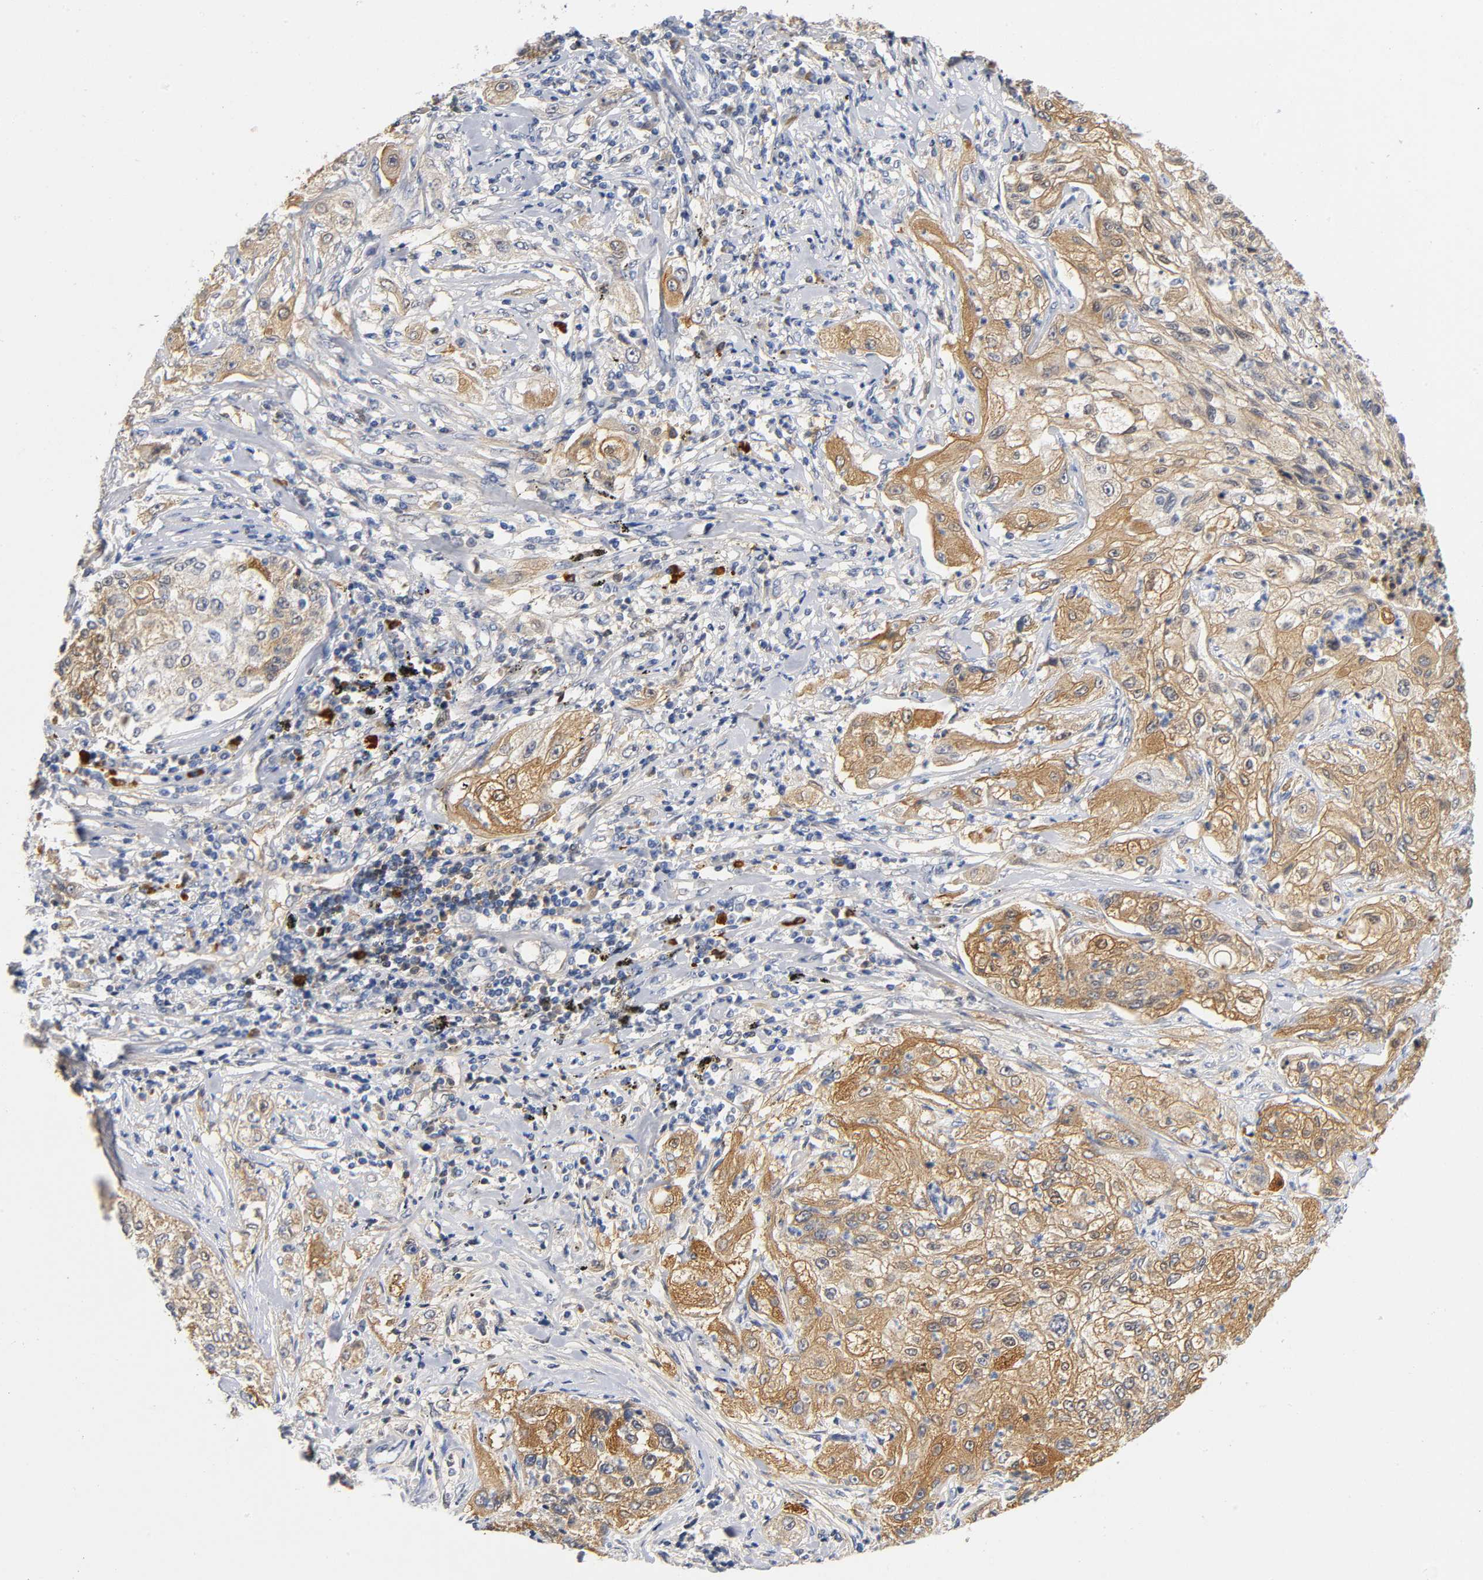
{"staining": {"intensity": "moderate", "quantity": ">75%", "location": "cytoplasmic/membranous"}, "tissue": "lung cancer", "cell_type": "Tumor cells", "image_type": "cancer", "snomed": [{"axis": "morphology", "description": "Inflammation, NOS"}, {"axis": "morphology", "description": "Squamous cell carcinoma, NOS"}, {"axis": "topography", "description": "Lymph node"}, {"axis": "topography", "description": "Soft tissue"}, {"axis": "topography", "description": "Lung"}], "caption": "IHC of lung cancer reveals medium levels of moderate cytoplasmic/membranous expression in approximately >75% of tumor cells.", "gene": "TNC", "patient": {"sex": "male", "age": 66}}